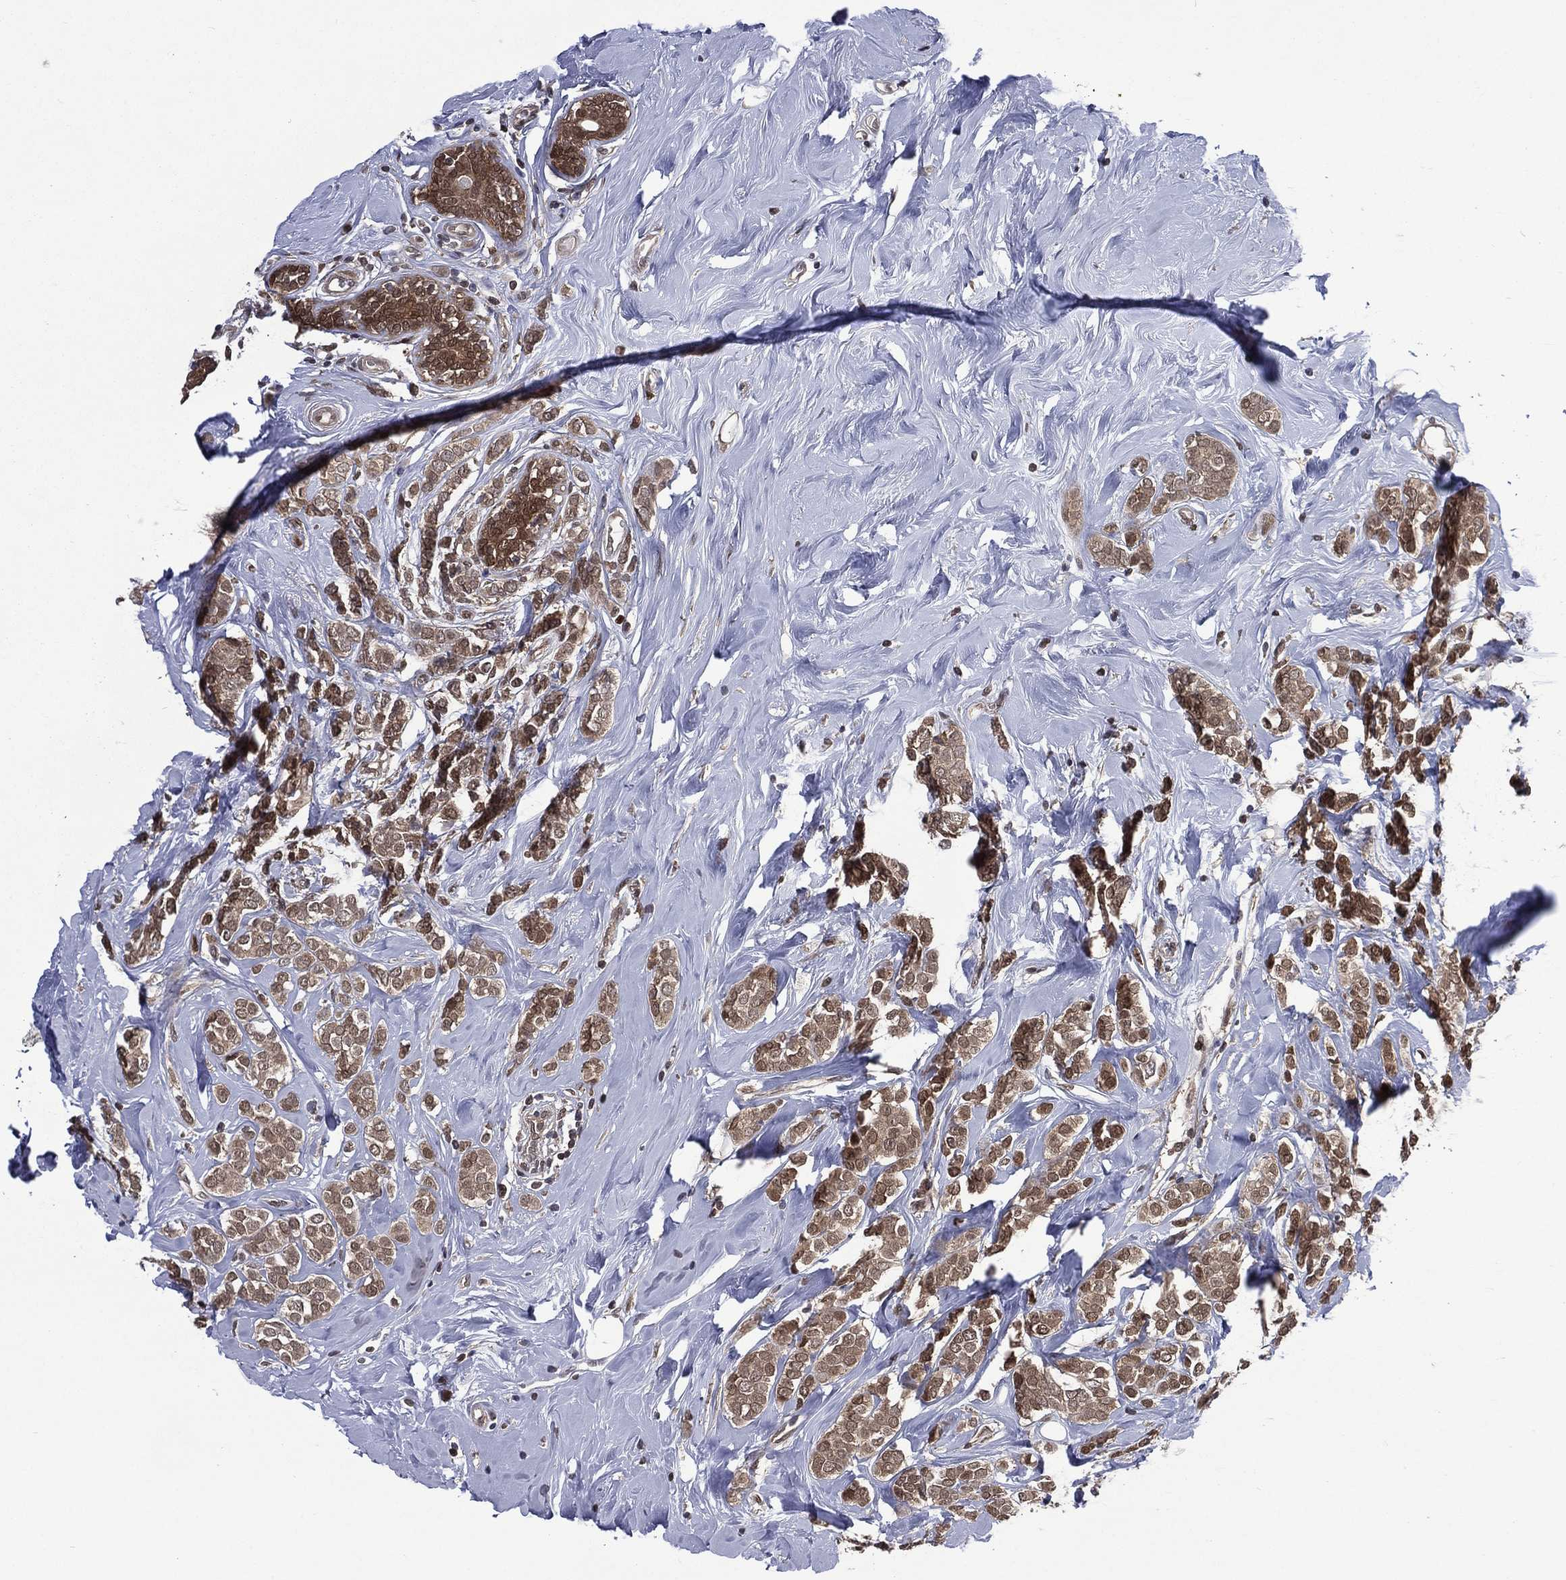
{"staining": {"intensity": "moderate", "quantity": ">75%", "location": "cytoplasmic/membranous,nuclear"}, "tissue": "breast cancer", "cell_type": "Tumor cells", "image_type": "cancer", "snomed": [{"axis": "morphology", "description": "Lobular carcinoma"}, {"axis": "topography", "description": "Breast"}], "caption": "About >75% of tumor cells in breast lobular carcinoma reveal moderate cytoplasmic/membranous and nuclear protein expression as visualized by brown immunohistochemical staining.", "gene": "MTAP", "patient": {"sex": "female", "age": 49}}